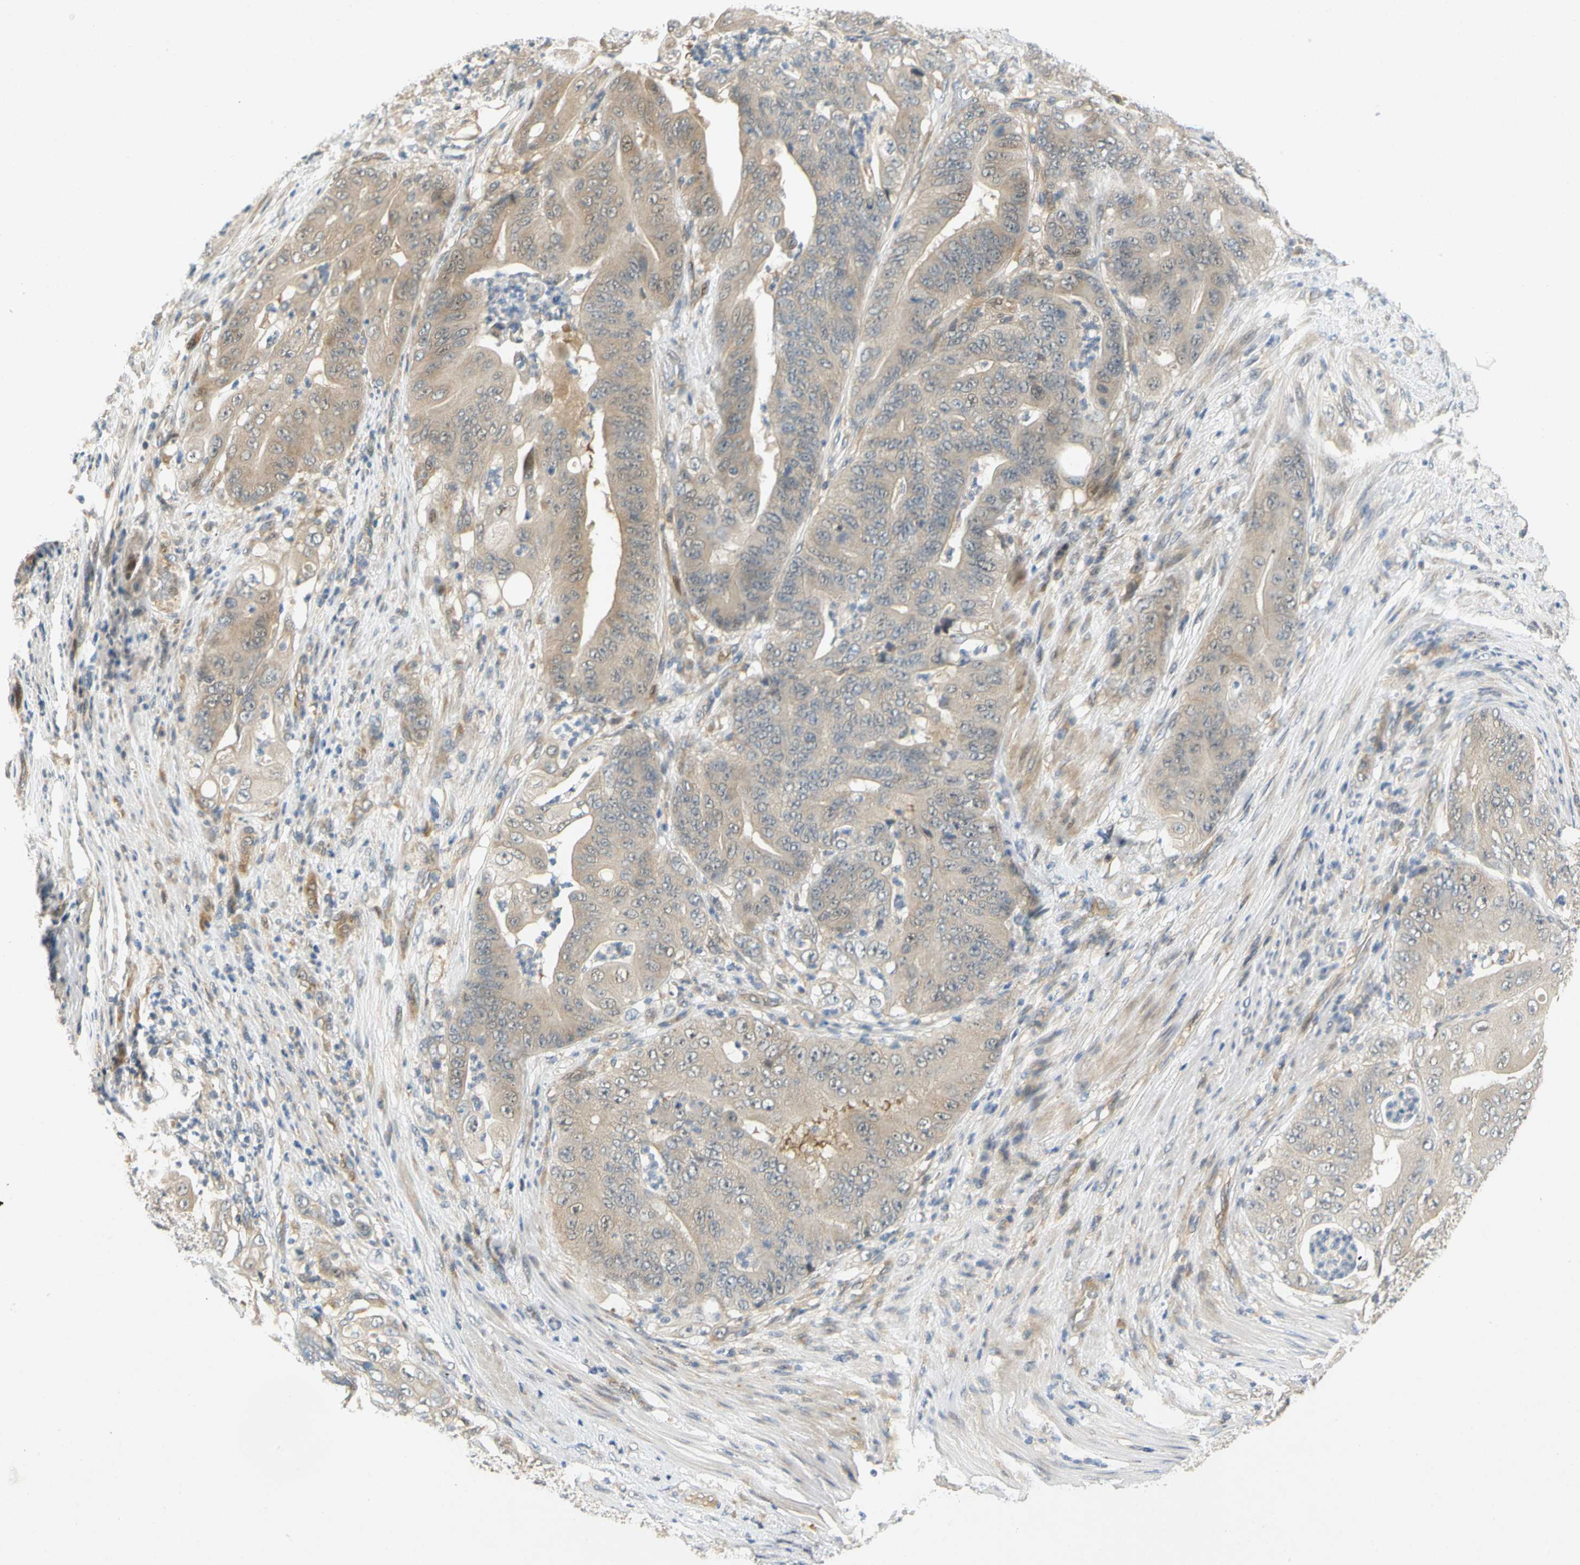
{"staining": {"intensity": "weak", "quantity": "25%-75%", "location": "cytoplasmic/membranous"}, "tissue": "stomach cancer", "cell_type": "Tumor cells", "image_type": "cancer", "snomed": [{"axis": "morphology", "description": "Adenocarcinoma, NOS"}, {"axis": "topography", "description": "Stomach"}], "caption": "Immunohistochemistry (IHC) micrograph of stomach cancer stained for a protein (brown), which shows low levels of weak cytoplasmic/membranous expression in approximately 25%-75% of tumor cells.", "gene": "GATD1", "patient": {"sex": "female", "age": 73}}